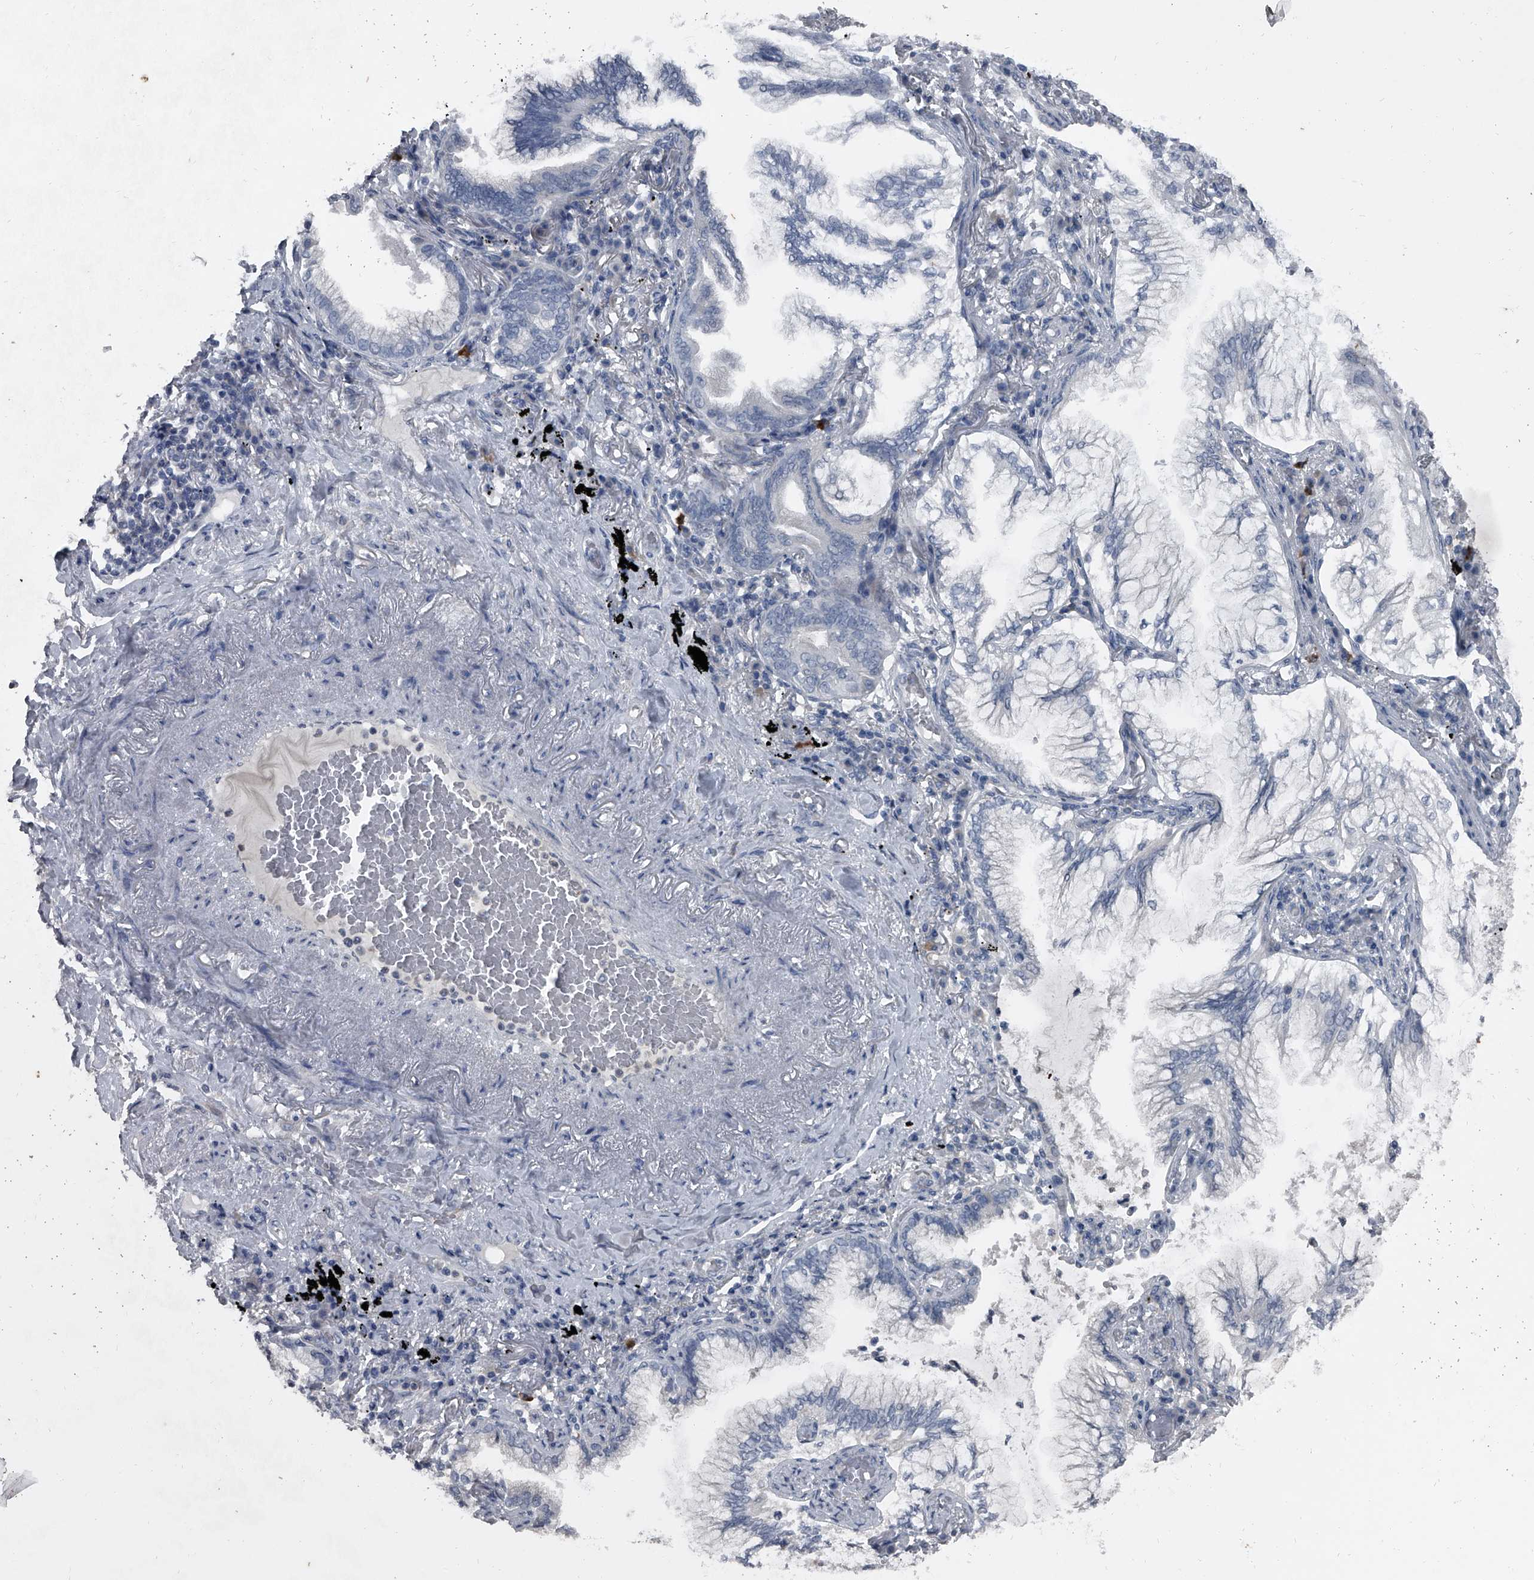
{"staining": {"intensity": "negative", "quantity": "none", "location": "none"}, "tissue": "lung cancer", "cell_type": "Tumor cells", "image_type": "cancer", "snomed": [{"axis": "morphology", "description": "Adenocarcinoma, NOS"}, {"axis": "topography", "description": "Lung"}], "caption": "This is a image of IHC staining of lung cancer, which shows no staining in tumor cells.", "gene": "HEPHL1", "patient": {"sex": "female", "age": 70}}